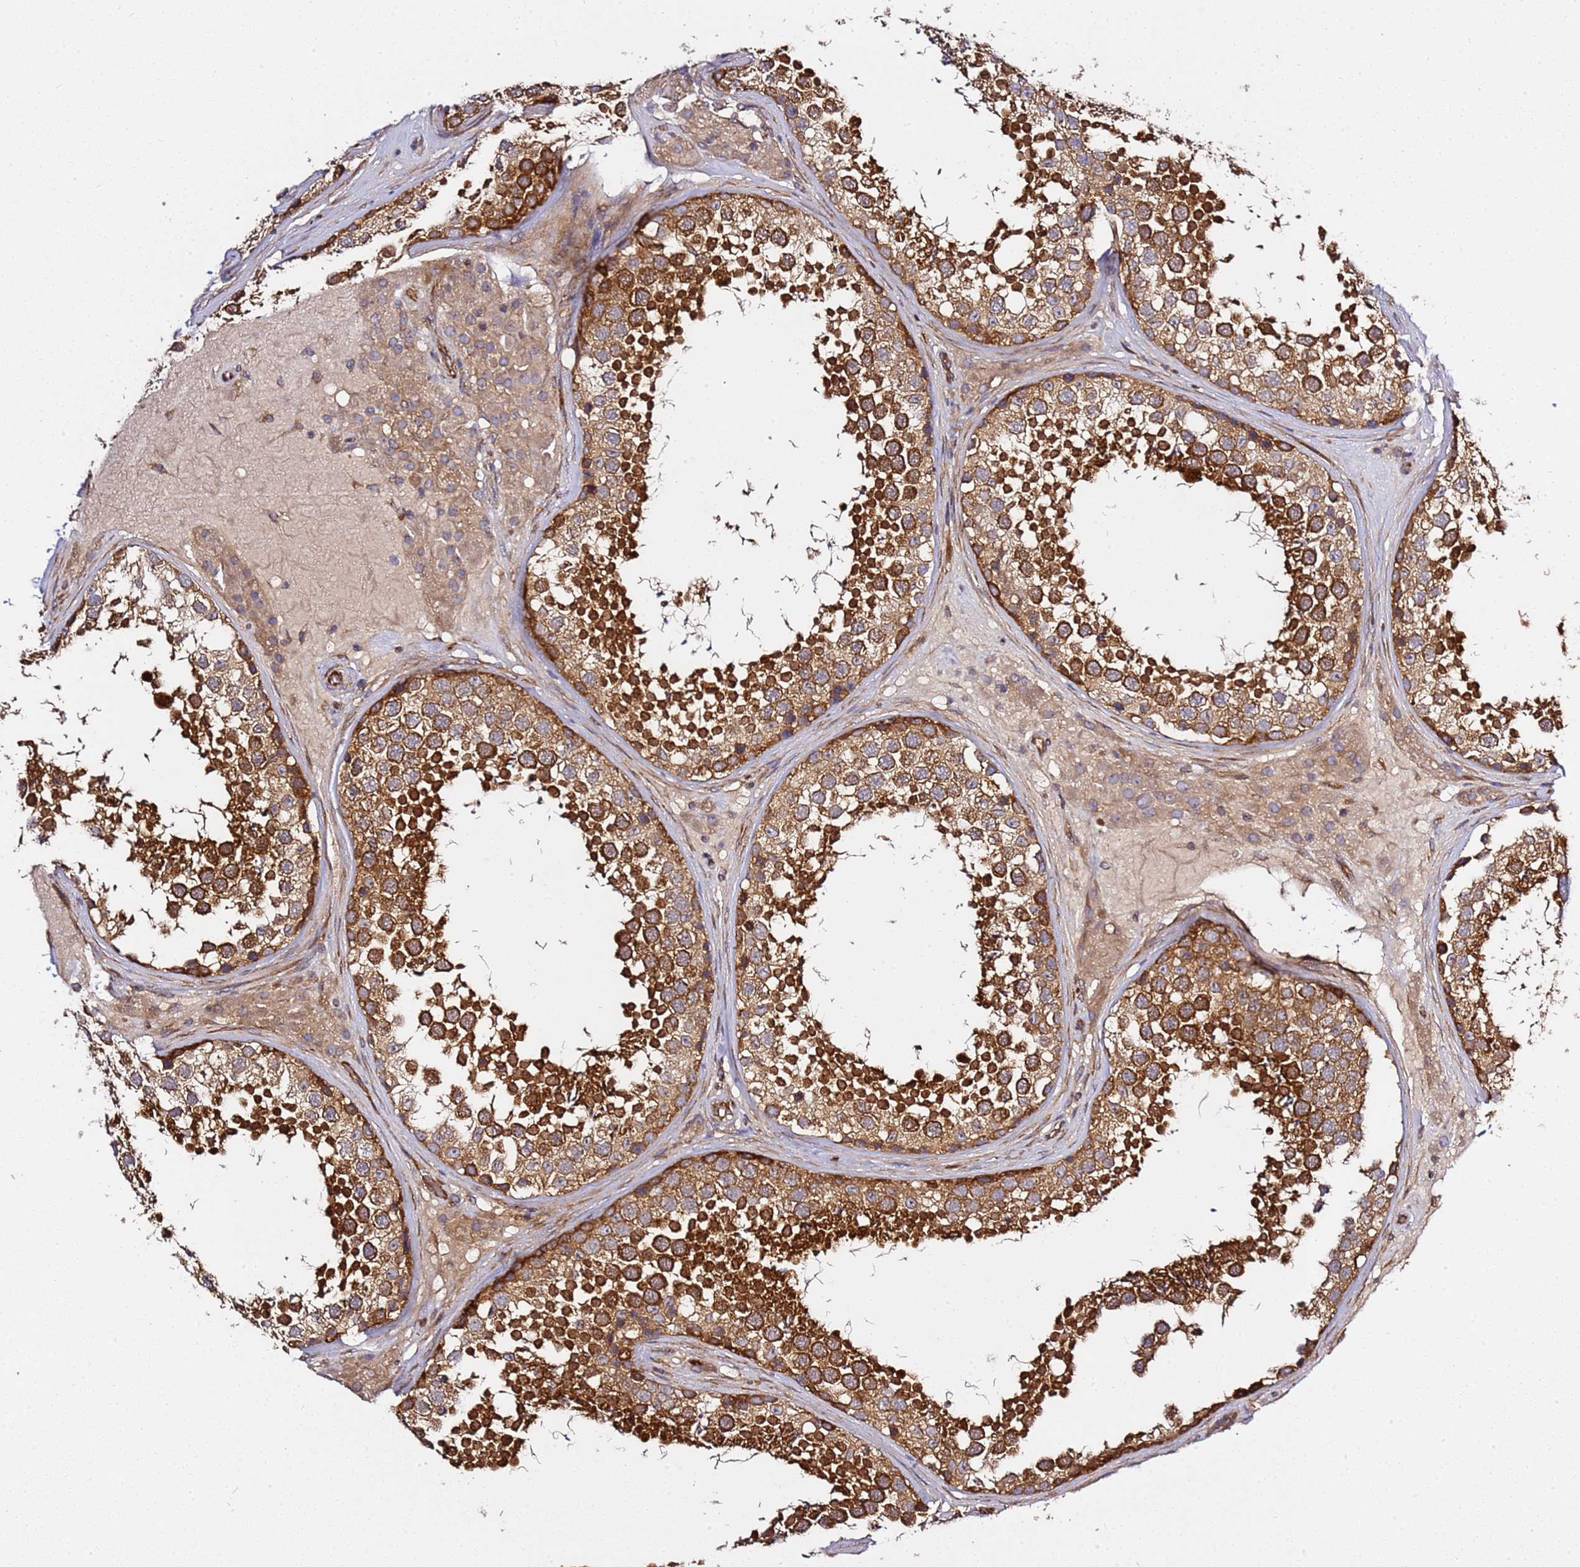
{"staining": {"intensity": "strong", "quantity": ">75%", "location": "cytoplasmic/membranous"}, "tissue": "testis", "cell_type": "Cells in seminiferous ducts", "image_type": "normal", "snomed": [{"axis": "morphology", "description": "Normal tissue, NOS"}, {"axis": "topography", "description": "Testis"}], "caption": "IHC (DAB (3,3'-diaminobenzidine)) staining of benign testis demonstrates strong cytoplasmic/membranous protein expression in approximately >75% of cells in seminiferous ducts. IHC stains the protein of interest in brown and the nuclei are stained blue.", "gene": "GNL1", "patient": {"sex": "male", "age": 46}}